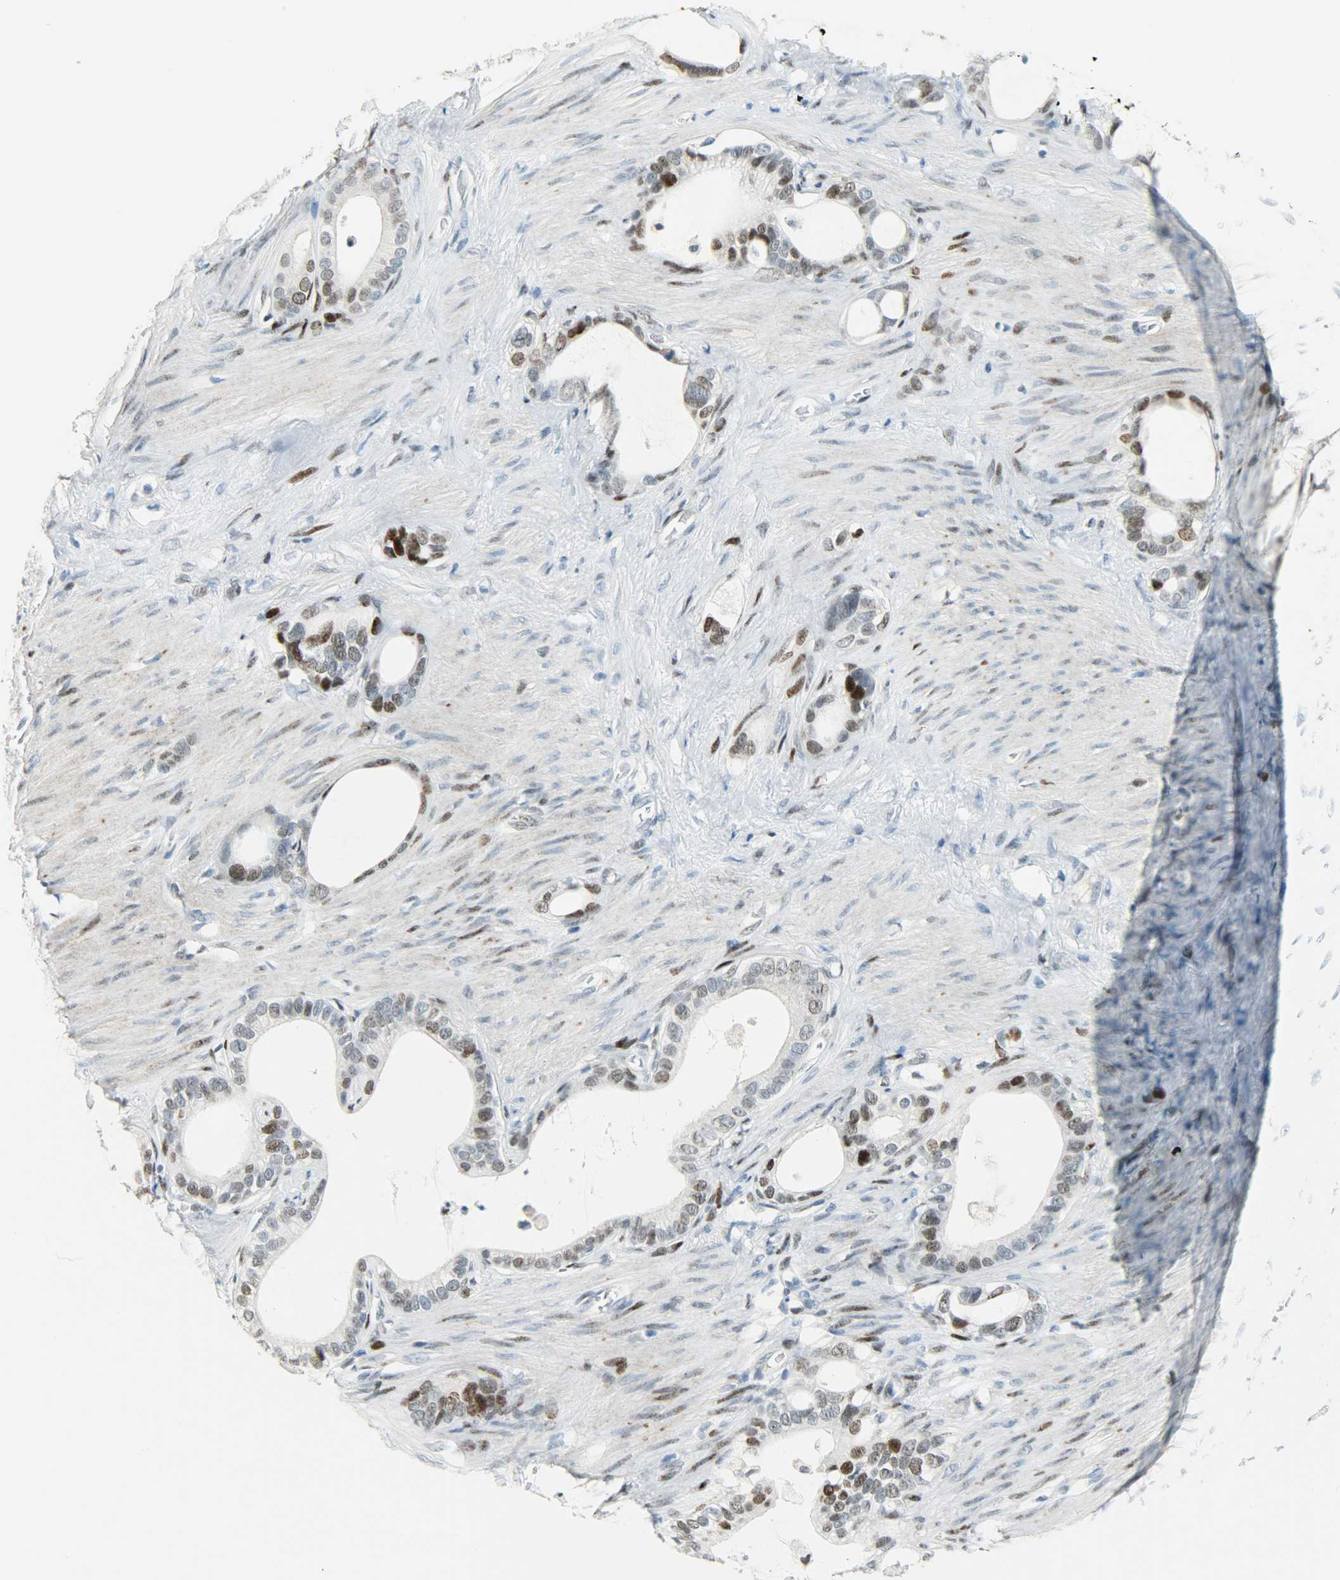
{"staining": {"intensity": "moderate", "quantity": "25%-75%", "location": "nuclear"}, "tissue": "stomach cancer", "cell_type": "Tumor cells", "image_type": "cancer", "snomed": [{"axis": "morphology", "description": "Adenocarcinoma, NOS"}, {"axis": "topography", "description": "Stomach"}], "caption": "A medium amount of moderate nuclear positivity is identified in about 25%-75% of tumor cells in stomach cancer tissue. The staining is performed using DAB brown chromogen to label protein expression. The nuclei are counter-stained blue using hematoxylin.", "gene": "JUNB", "patient": {"sex": "female", "age": 75}}